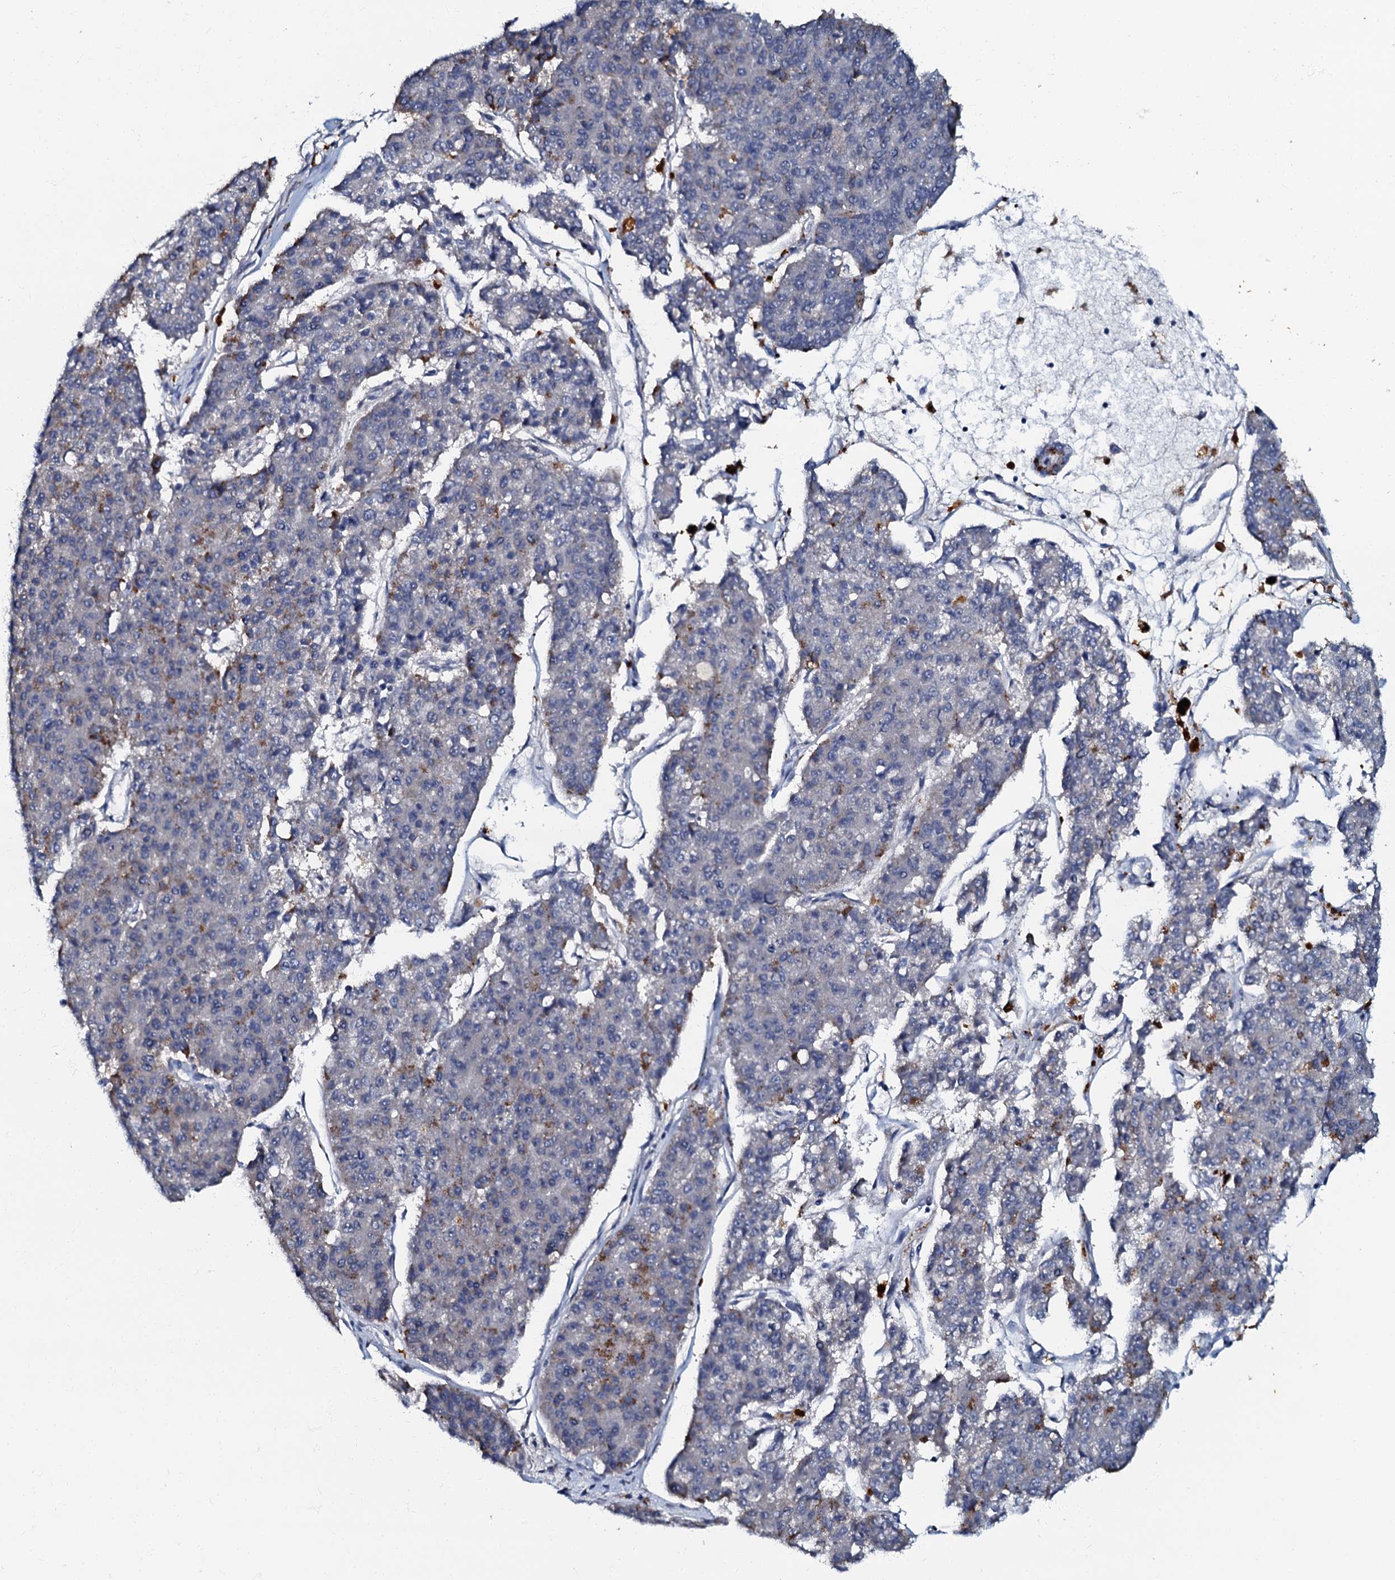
{"staining": {"intensity": "moderate", "quantity": "<25%", "location": "cytoplasmic/membranous"}, "tissue": "pancreatic cancer", "cell_type": "Tumor cells", "image_type": "cancer", "snomed": [{"axis": "morphology", "description": "Adenocarcinoma, NOS"}, {"axis": "topography", "description": "Pancreas"}], "caption": "There is low levels of moderate cytoplasmic/membranous staining in tumor cells of adenocarcinoma (pancreatic), as demonstrated by immunohistochemical staining (brown color).", "gene": "OLAH", "patient": {"sex": "male", "age": 50}}